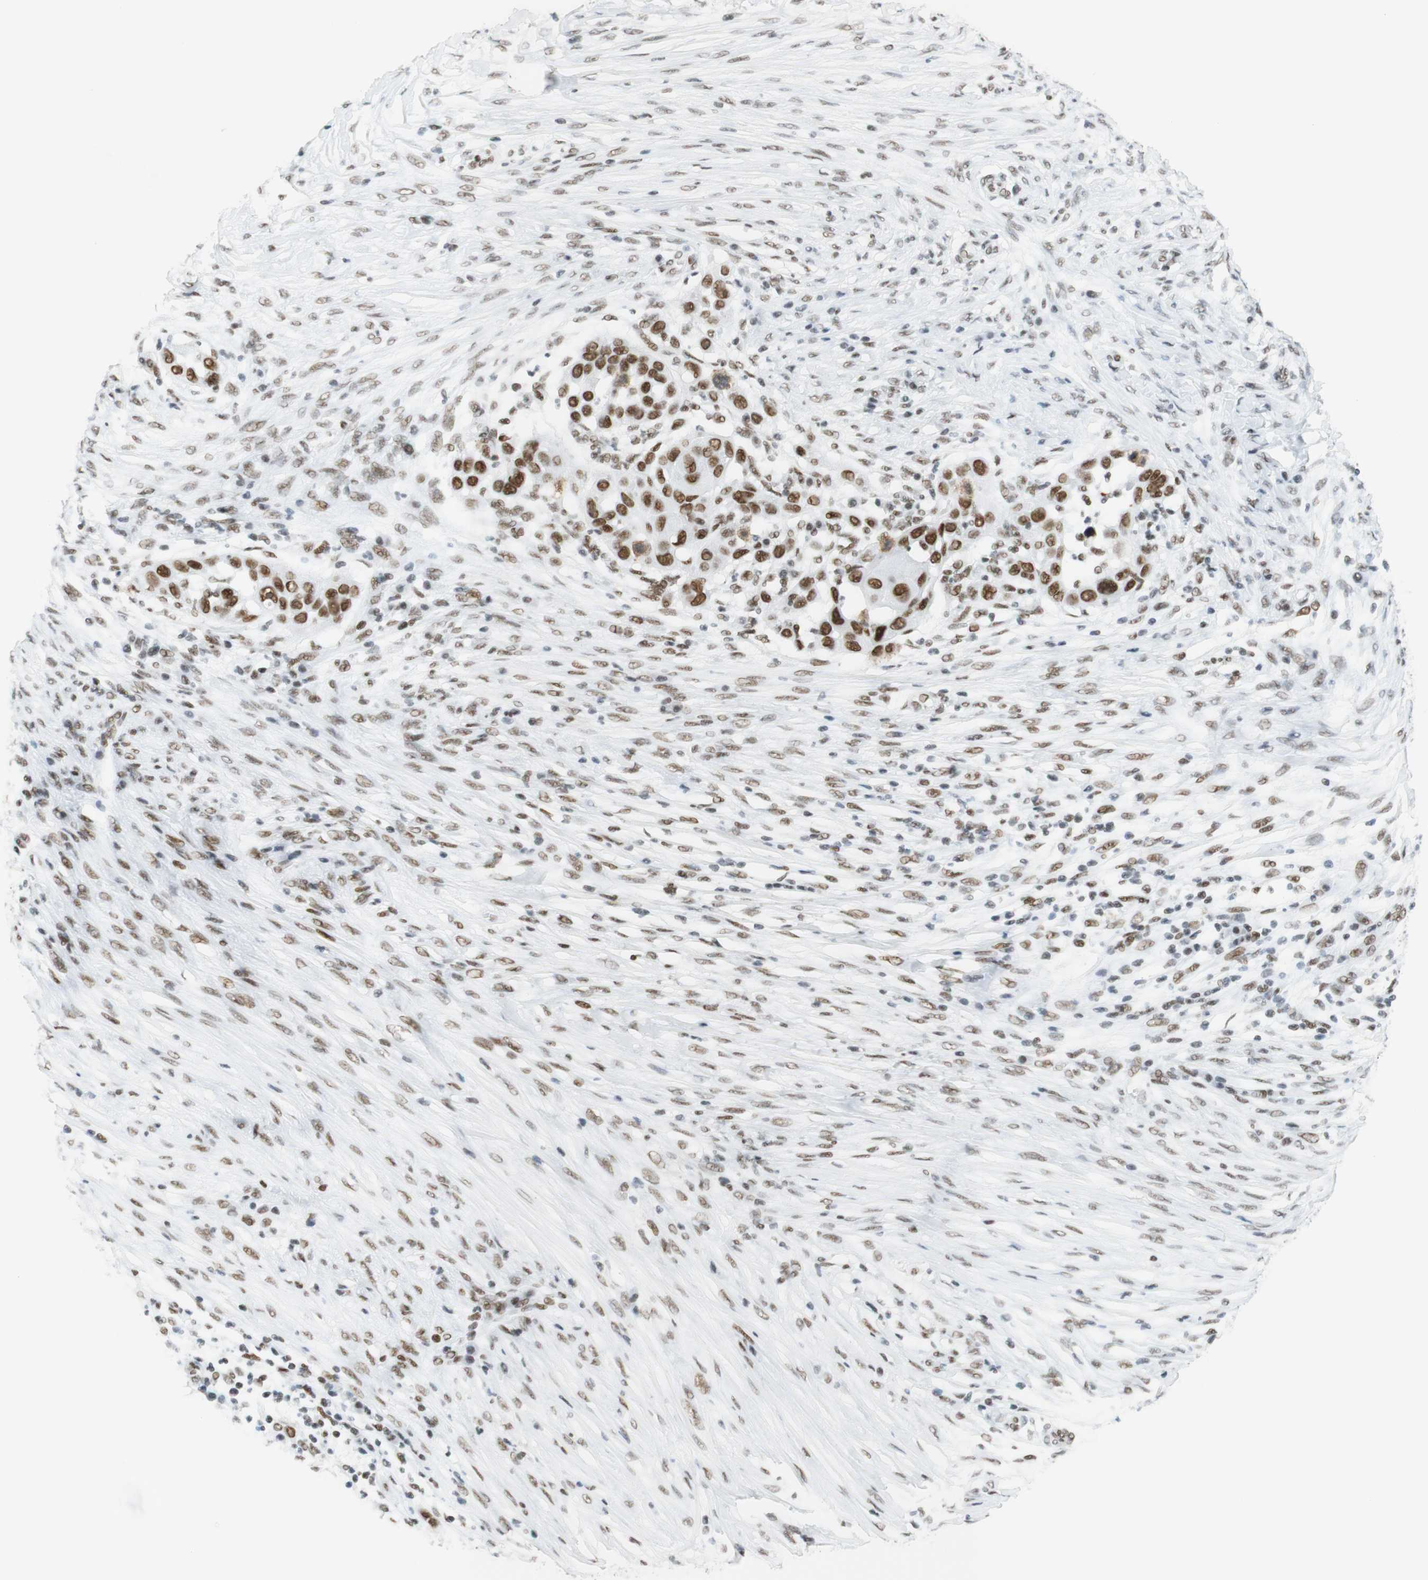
{"staining": {"intensity": "moderate", "quantity": ">75%", "location": "nuclear"}, "tissue": "skin cancer", "cell_type": "Tumor cells", "image_type": "cancer", "snomed": [{"axis": "morphology", "description": "Squamous cell carcinoma, NOS"}, {"axis": "topography", "description": "Skin"}], "caption": "IHC (DAB (3,3'-diaminobenzidine)) staining of skin cancer demonstrates moderate nuclear protein positivity in about >75% of tumor cells.", "gene": "RNF20", "patient": {"sex": "female", "age": 44}}